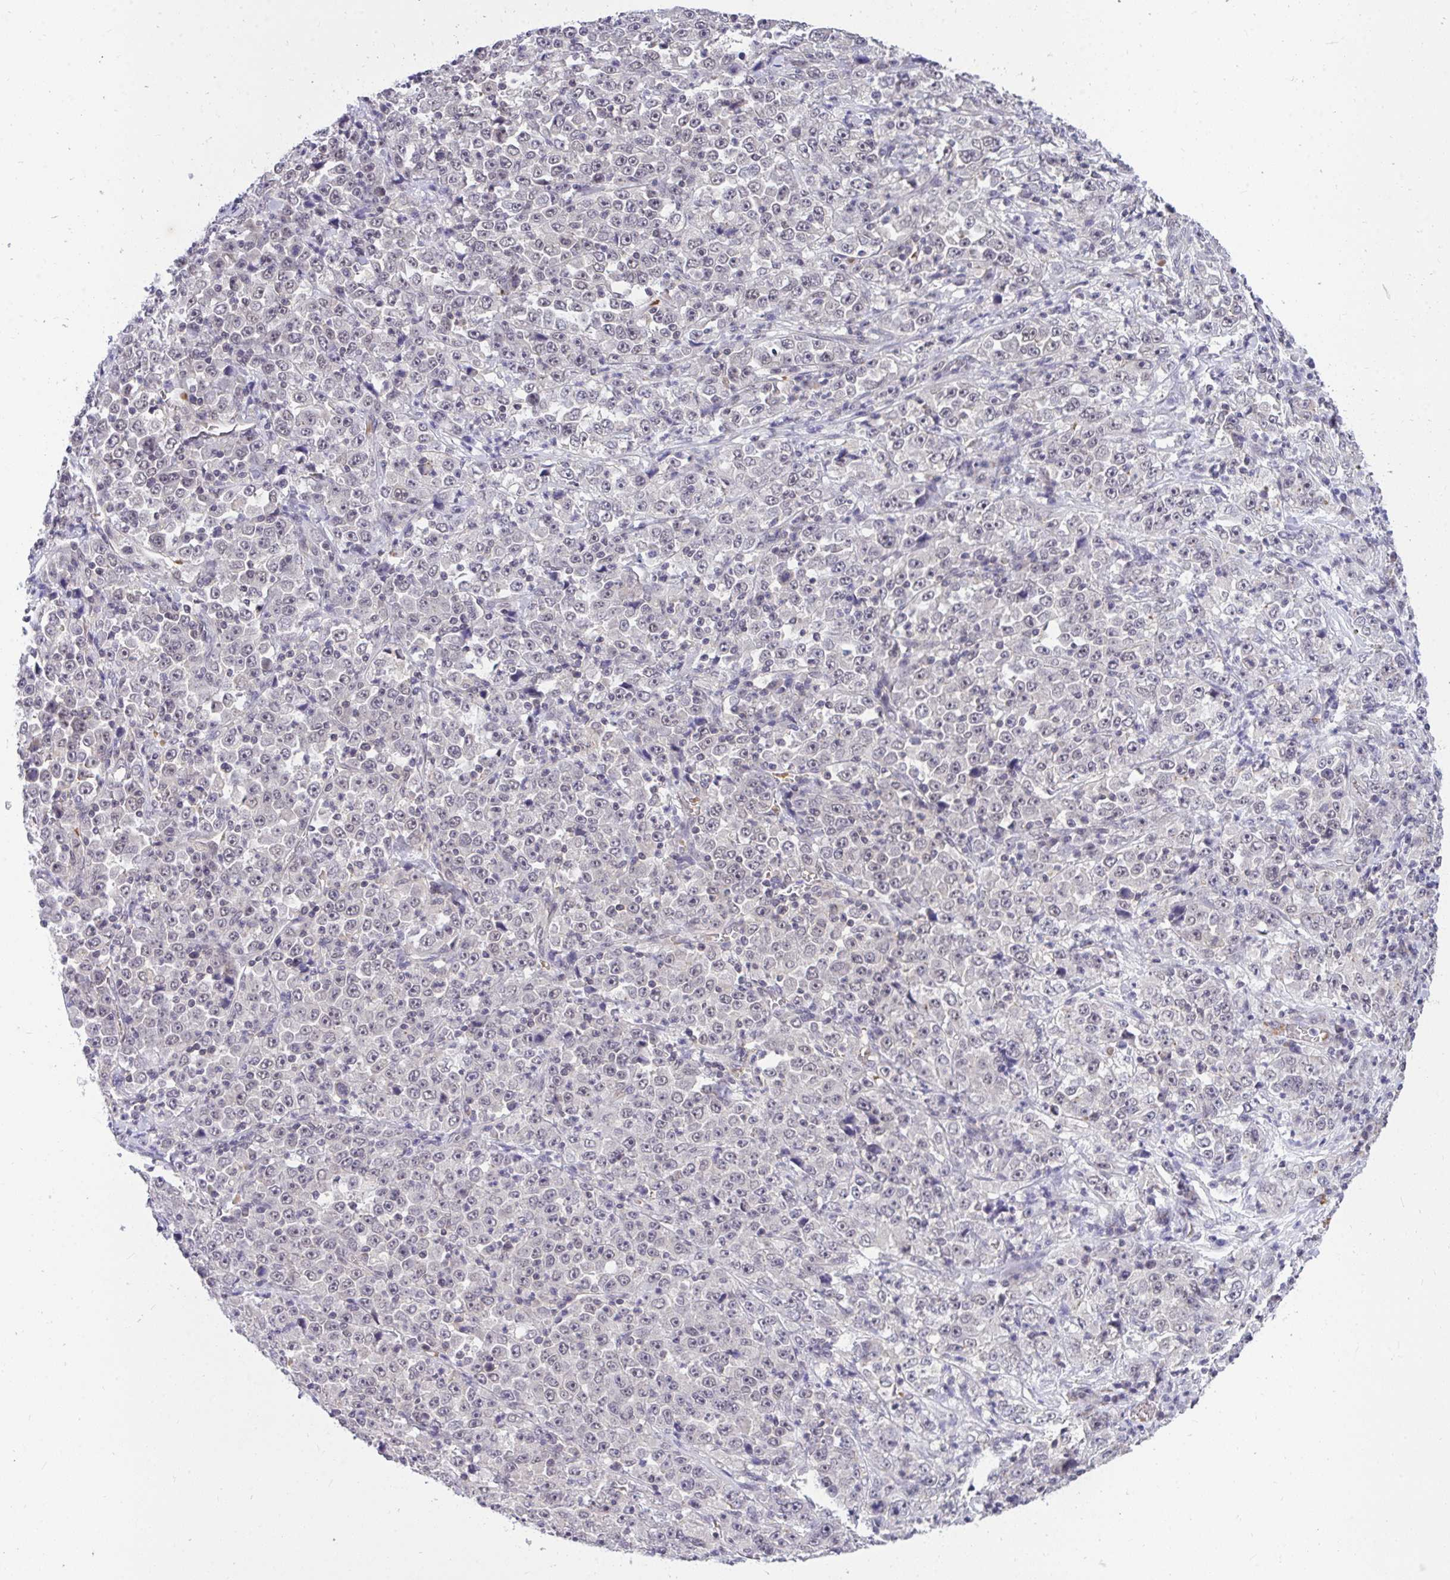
{"staining": {"intensity": "negative", "quantity": "none", "location": "none"}, "tissue": "stomach cancer", "cell_type": "Tumor cells", "image_type": "cancer", "snomed": [{"axis": "morphology", "description": "Normal tissue, NOS"}, {"axis": "morphology", "description": "Adenocarcinoma, NOS"}, {"axis": "topography", "description": "Stomach, upper"}, {"axis": "topography", "description": "Stomach"}], "caption": "Immunohistochemistry histopathology image of neoplastic tissue: human adenocarcinoma (stomach) stained with DAB demonstrates no significant protein expression in tumor cells.", "gene": "PPP1CA", "patient": {"sex": "male", "age": 59}}